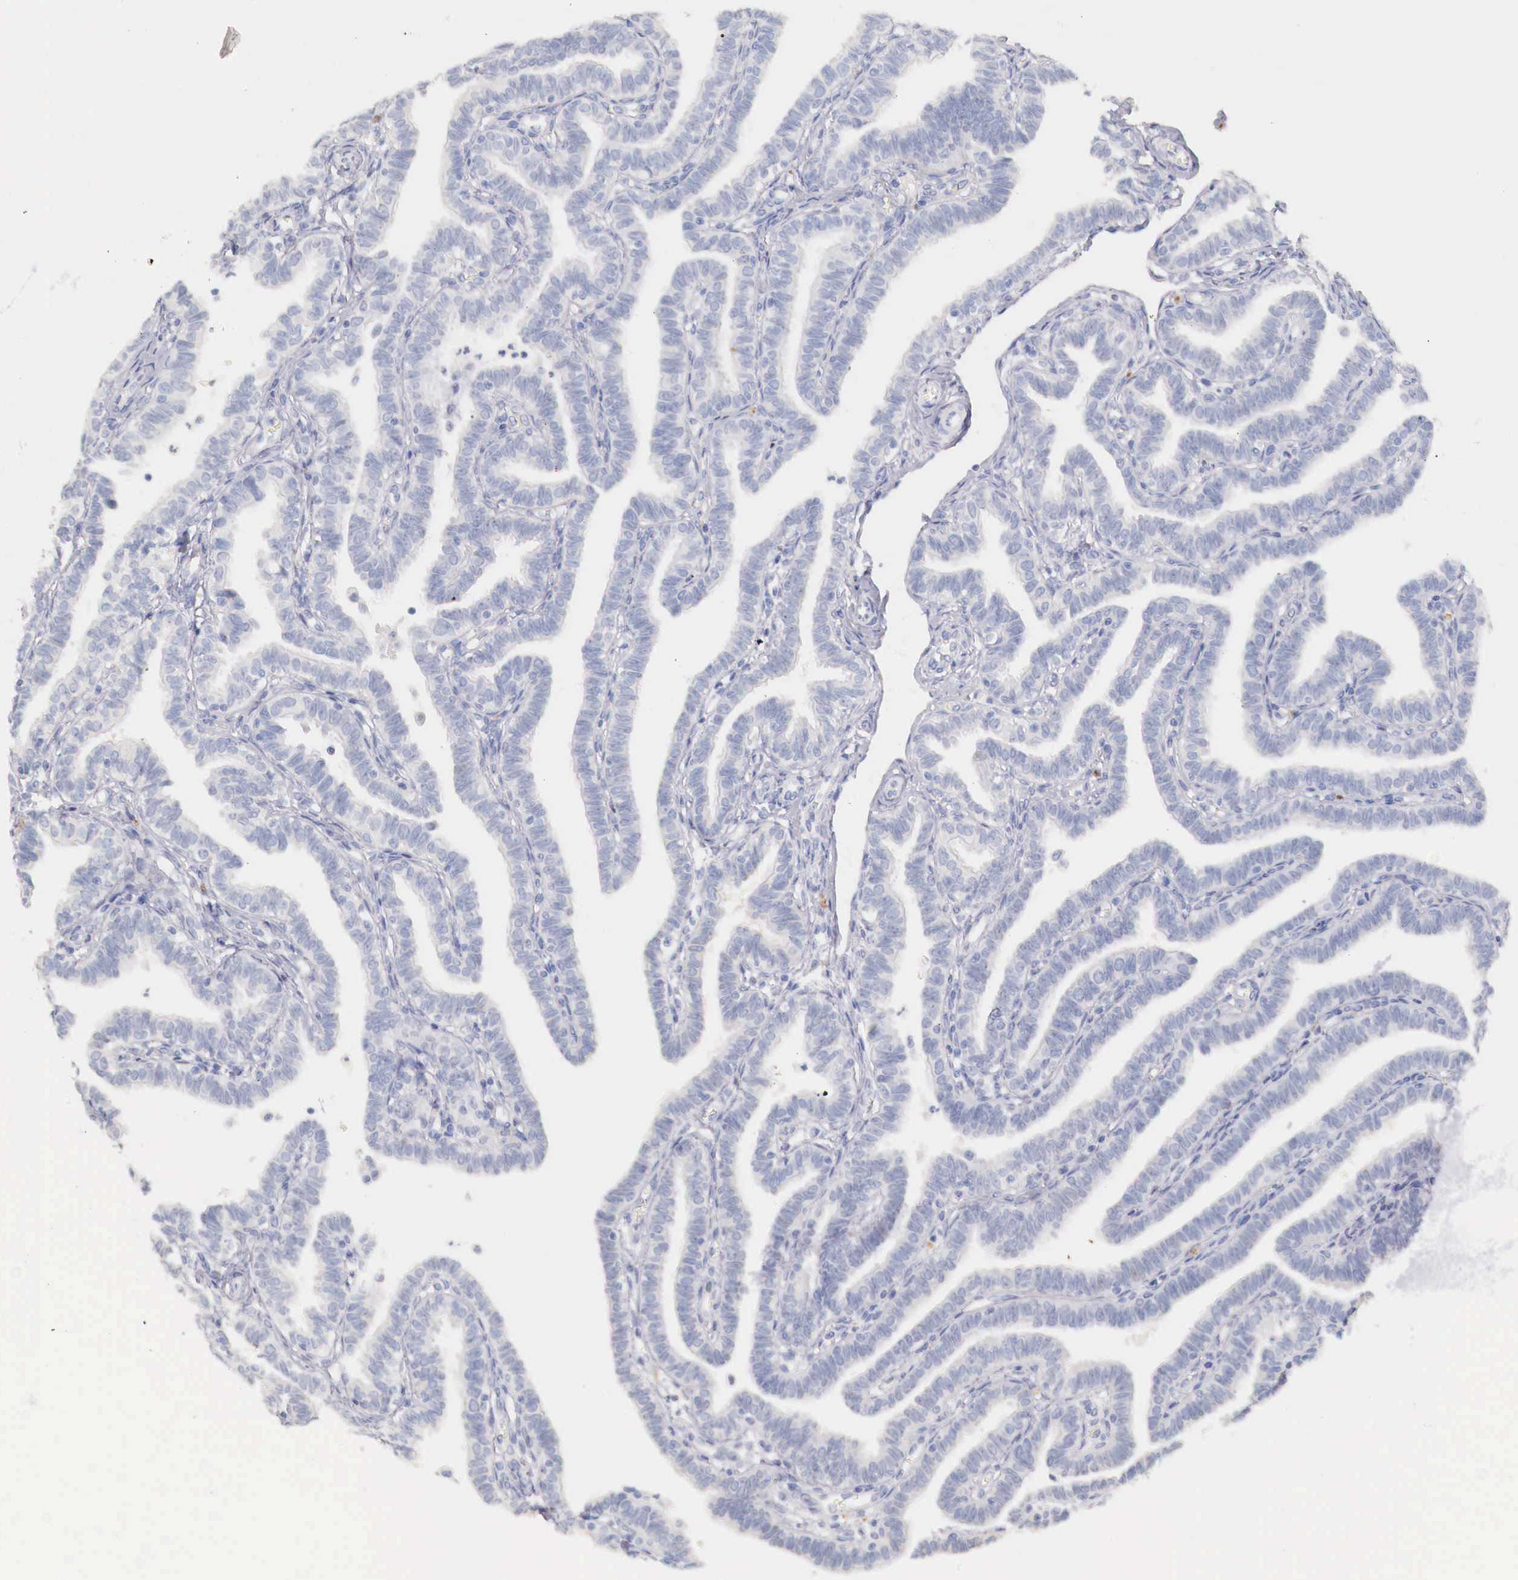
{"staining": {"intensity": "negative", "quantity": "none", "location": "none"}, "tissue": "fallopian tube", "cell_type": "Glandular cells", "image_type": "normal", "snomed": [{"axis": "morphology", "description": "Normal tissue, NOS"}, {"axis": "topography", "description": "Fallopian tube"}], "caption": "Glandular cells are negative for protein expression in unremarkable human fallopian tube. (DAB (3,3'-diaminobenzidine) IHC with hematoxylin counter stain).", "gene": "ITIH6", "patient": {"sex": "female", "age": 41}}